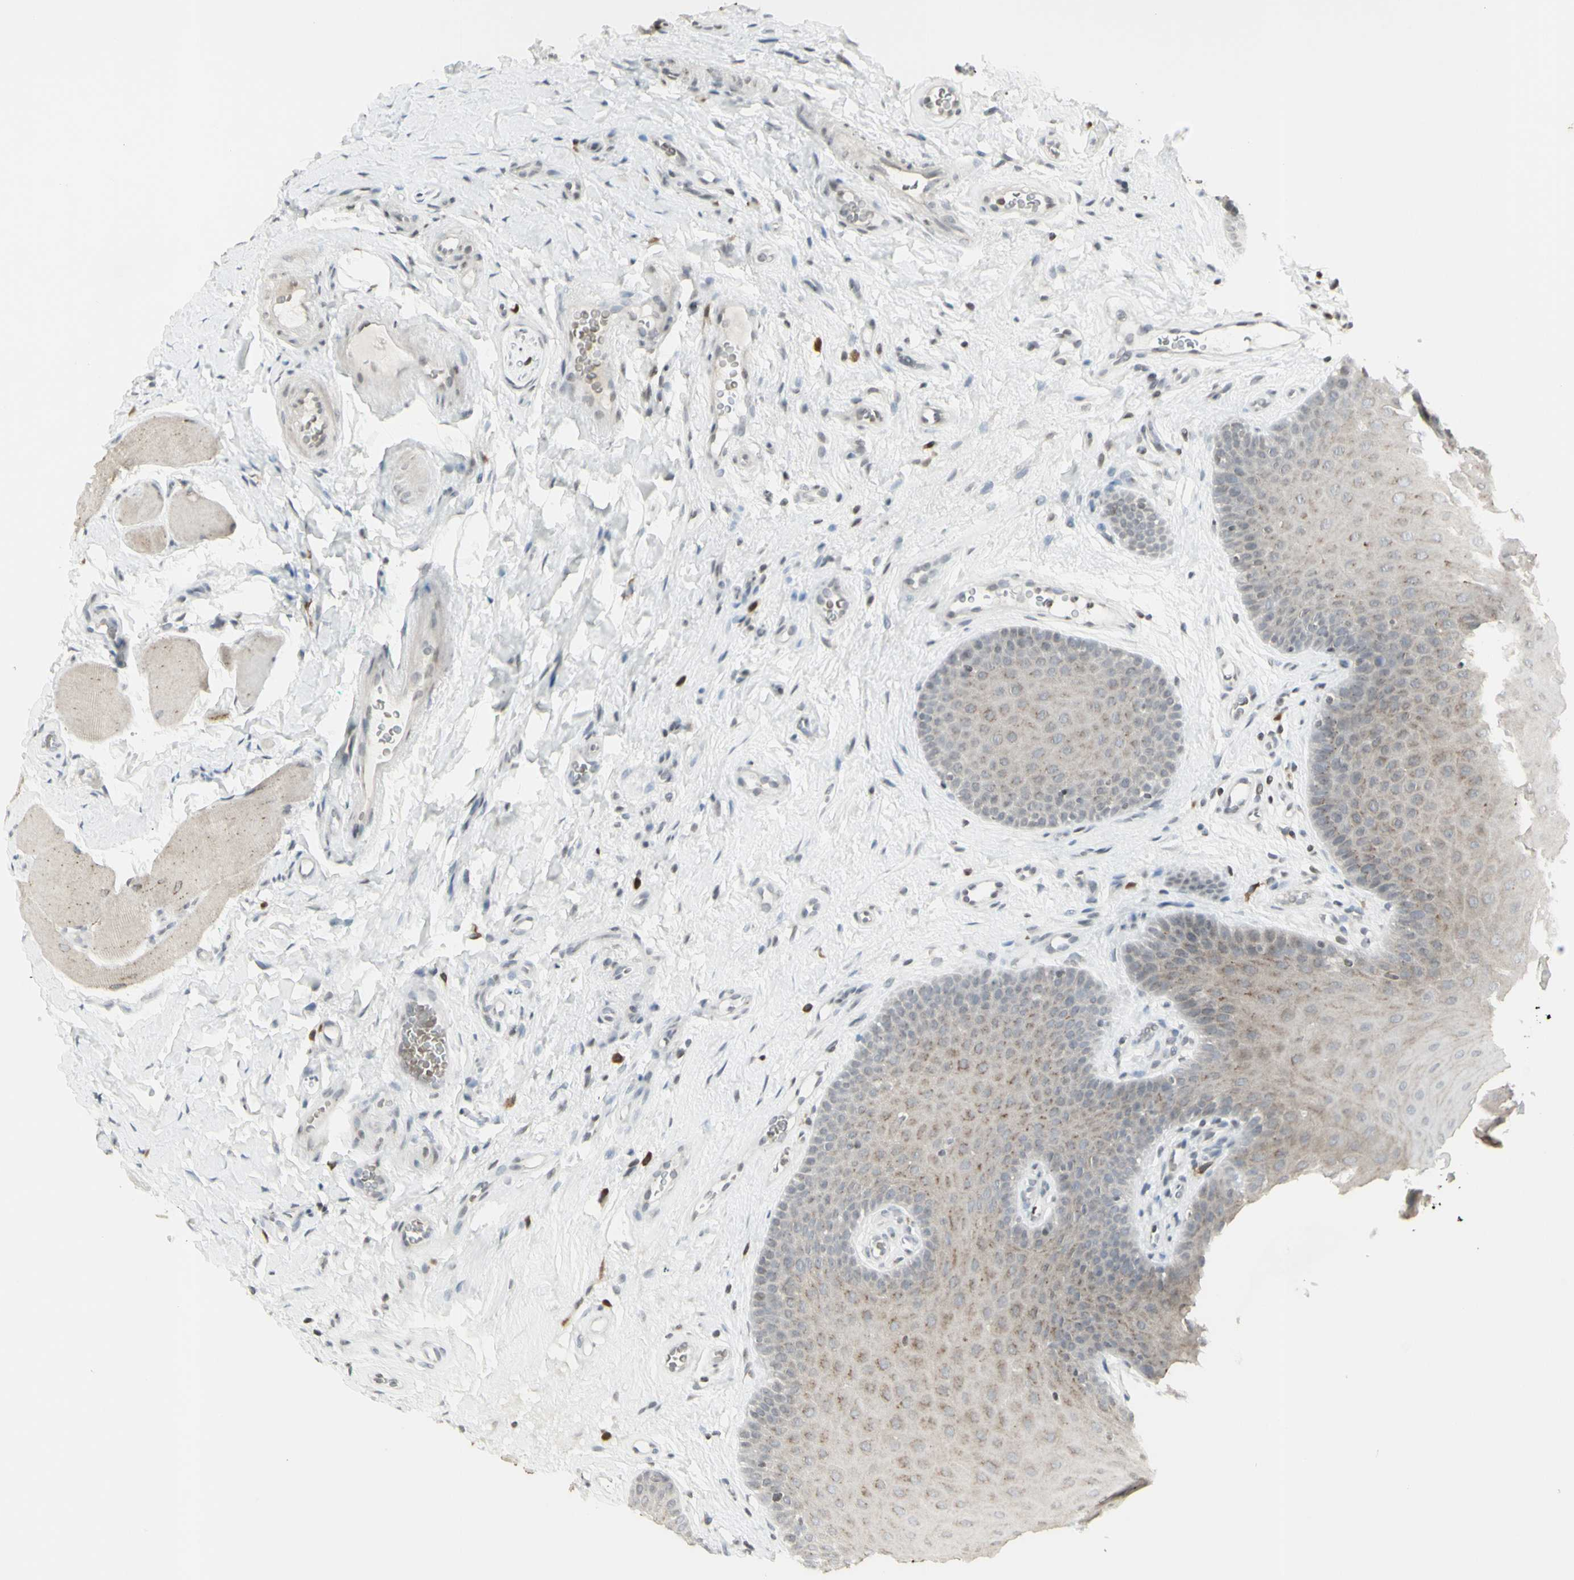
{"staining": {"intensity": "weak", "quantity": "<25%", "location": "cytoplasmic/membranous"}, "tissue": "oral mucosa", "cell_type": "Squamous epithelial cells", "image_type": "normal", "snomed": [{"axis": "morphology", "description": "Normal tissue, NOS"}, {"axis": "topography", "description": "Skeletal muscle"}, {"axis": "topography", "description": "Oral tissue"}], "caption": "The photomicrograph exhibits no staining of squamous epithelial cells in normal oral mucosa. (DAB IHC, high magnification).", "gene": "MUC5AC", "patient": {"sex": "male", "age": 58}}